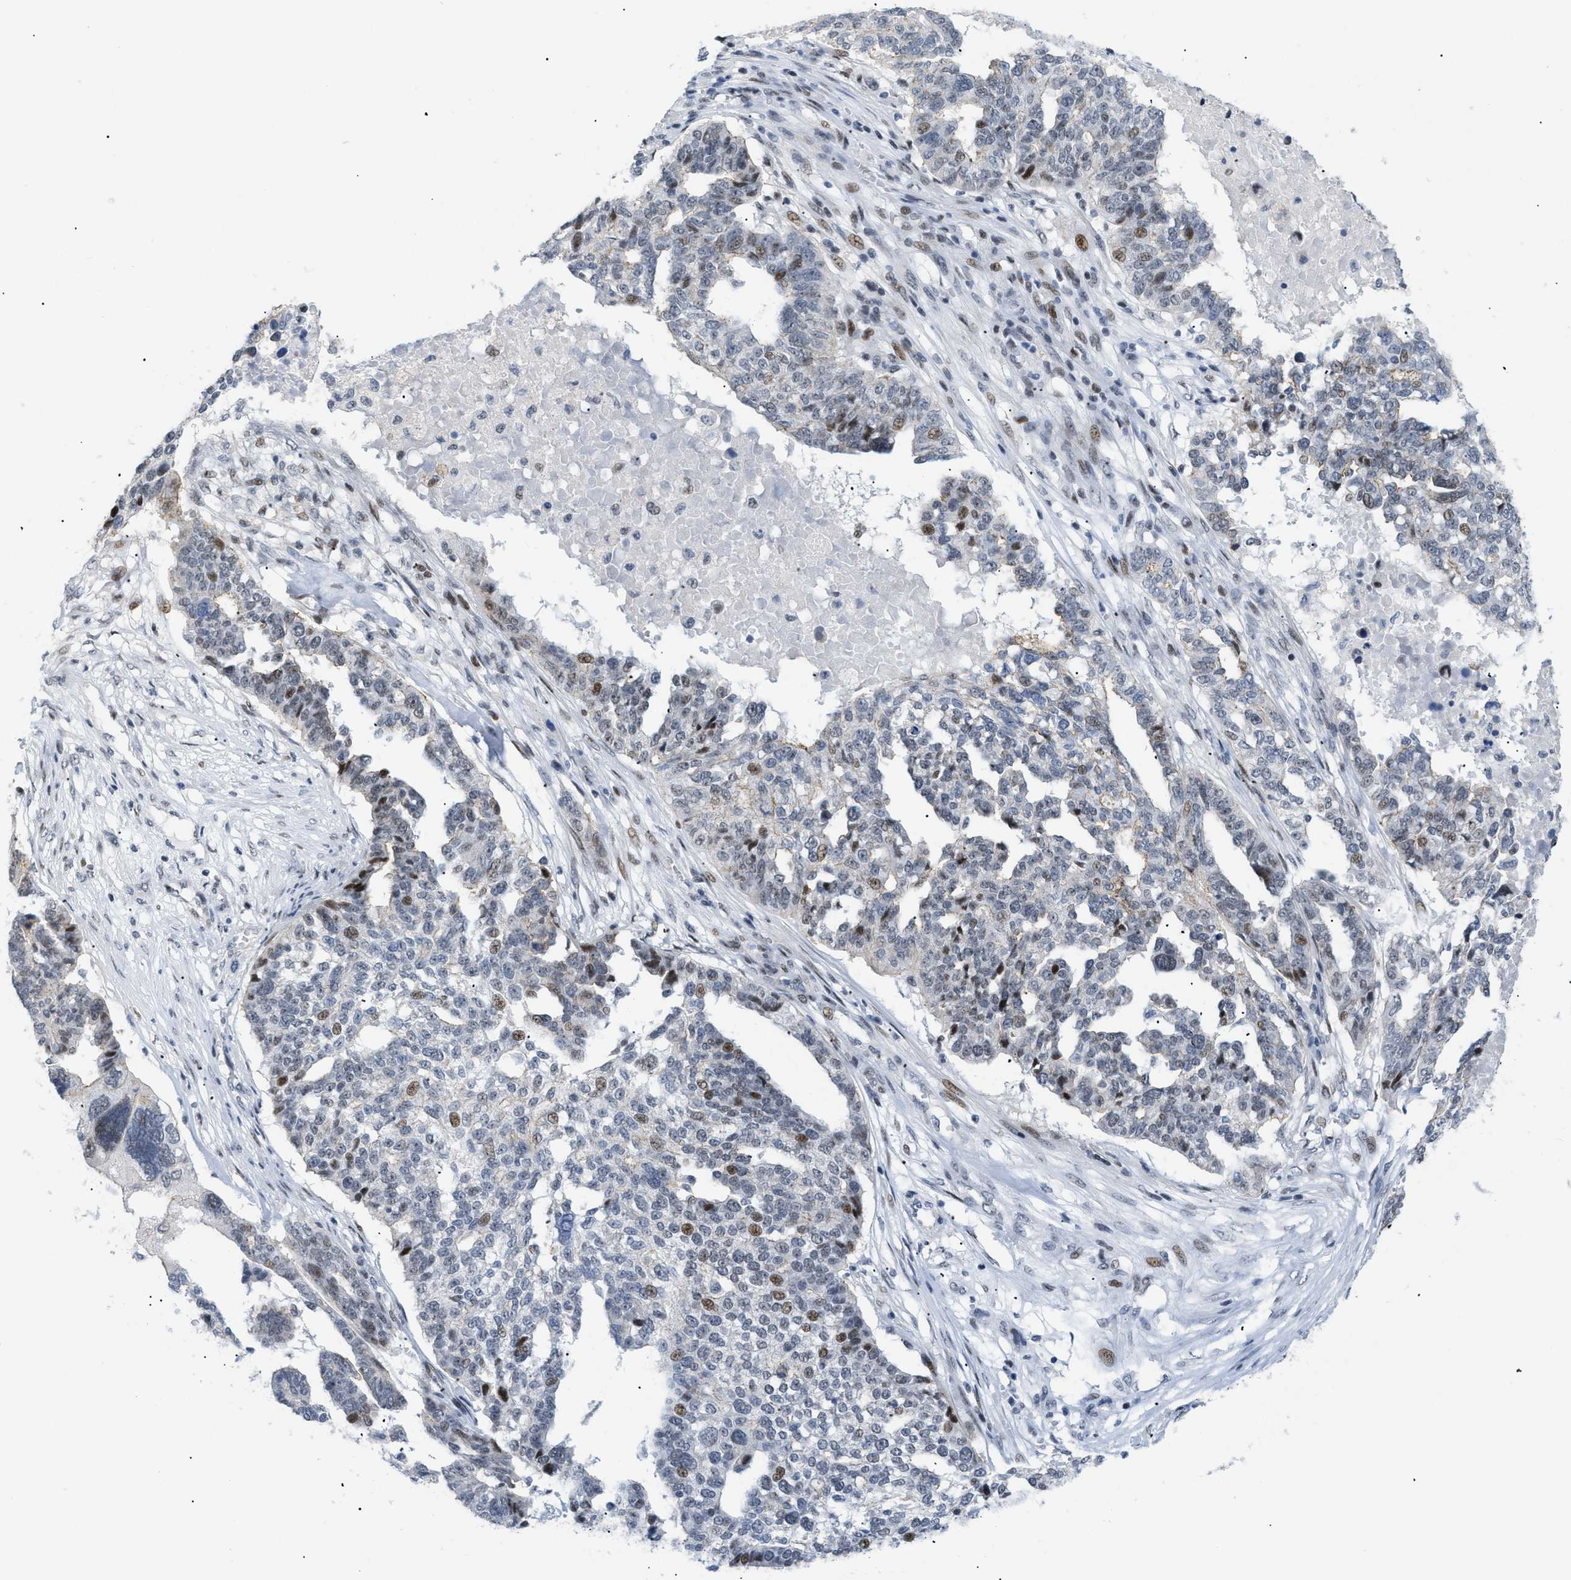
{"staining": {"intensity": "moderate", "quantity": "<25%", "location": "nuclear"}, "tissue": "ovarian cancer", "cell_type": "Tumor cells", "image_type": "cancer", "snomed": [{"axis": "morphology", "description": "Cystadenocarcinoma, serous, NOS"}, {"axis": "topography", "description": "Ovary"}], "caption": "This is an image of IHC staining of ovarian cancer (serous cystadenocarcinoma), which shows moderate staining in the nuclear of tumor cells.", "gene": "MED1", "patient": {"sex": "female", "age": 59}}